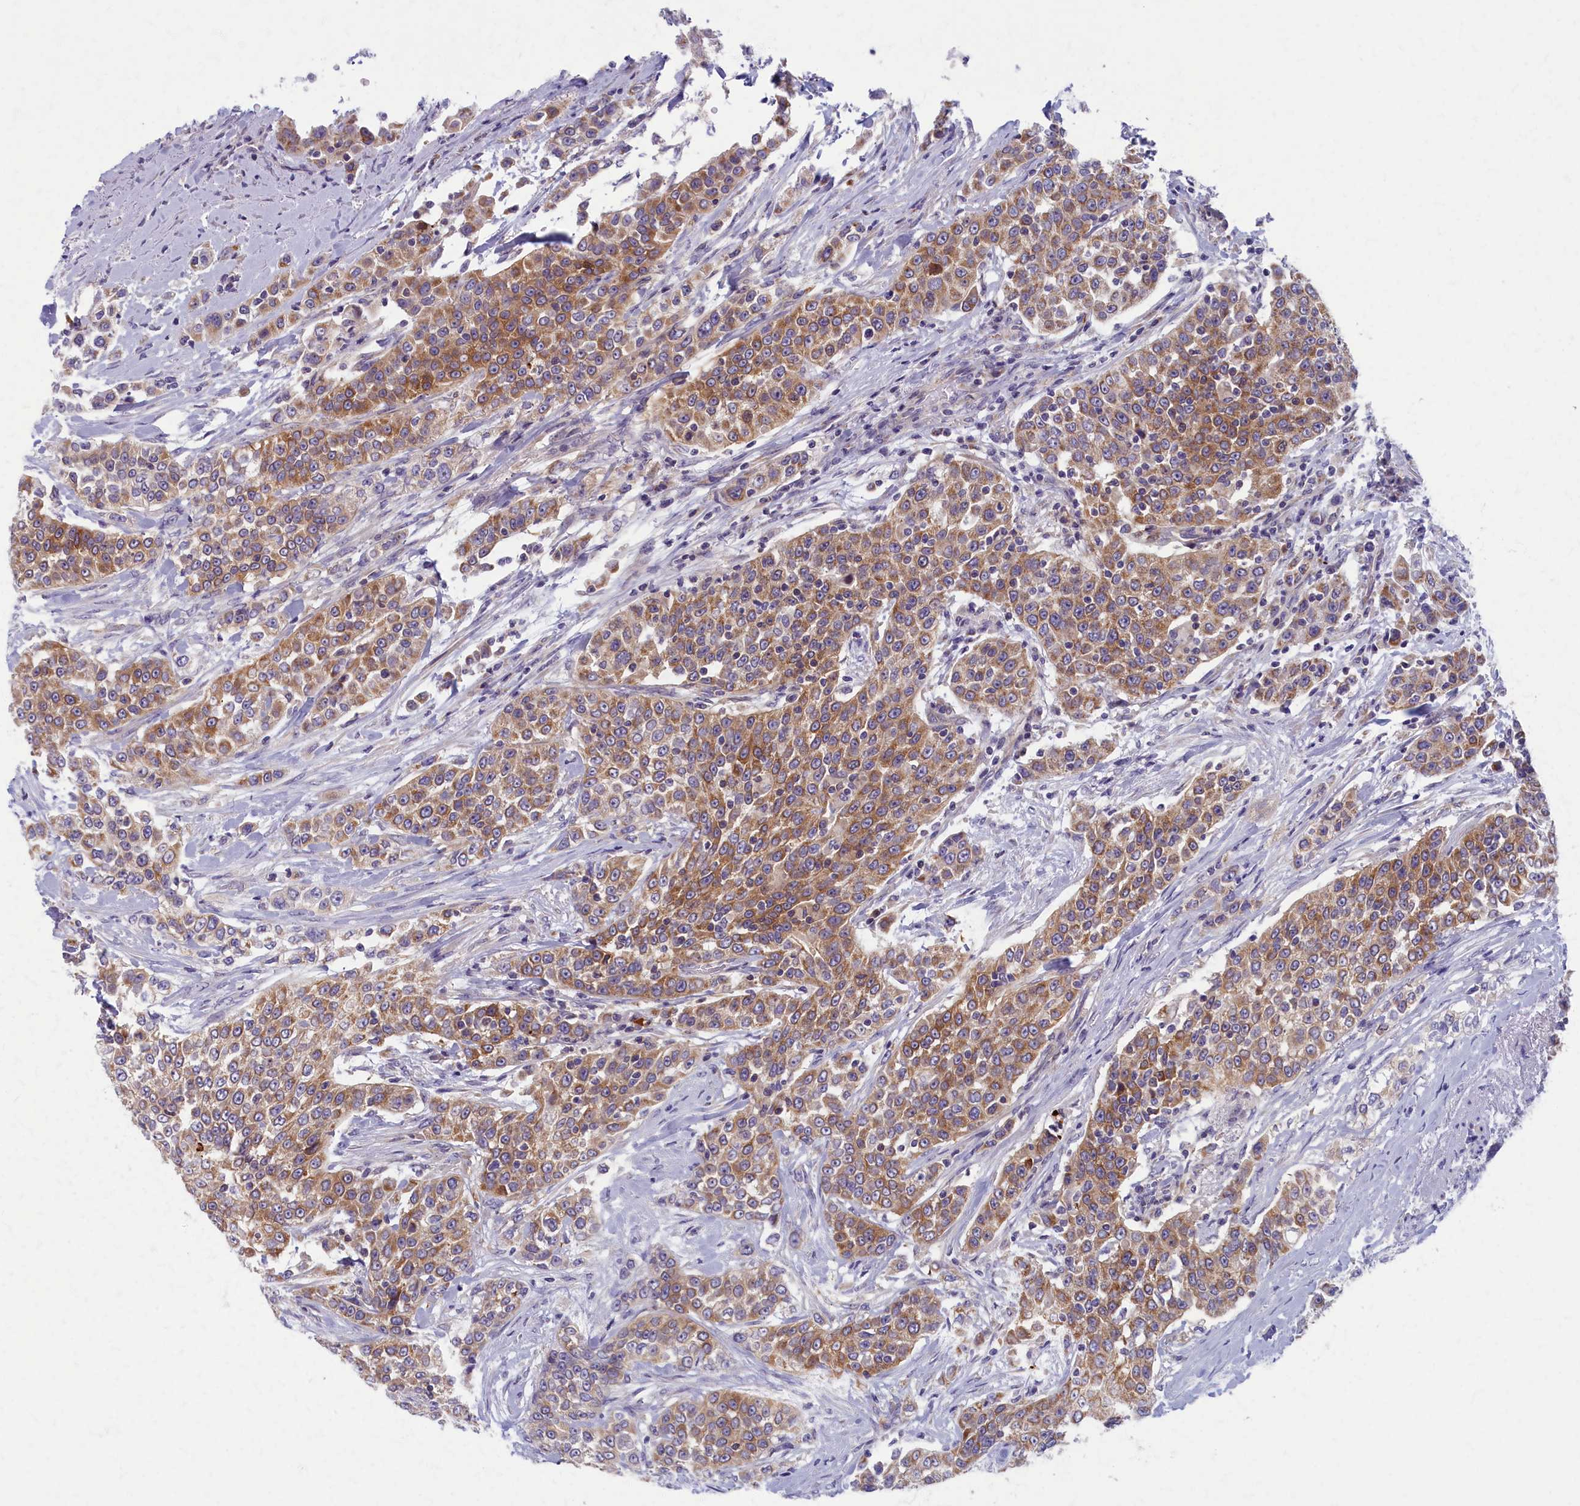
{"staining": {"intensity": "moderate", "quantity": ">75%", "location": "cytoplasmic/membranous"}, "tissue": "urothelial cancer", "cell_type": "Tumor cells", "image_type": "cancer", "snomed": [{"axis": "morphology", "description": "Urothelial carcinoma, High grade"}, {"axis": "topography", "description": "Urinary bladder"}], "caption": "The histopathology image displays immunohistochemical staining of urothelial cancer. There is moderate cytoplasmic/membranous expression is identified in approximately >75% of tumor cells.", "gene": "MRPS25", "patient": {"sex": "female", "age": 80}}